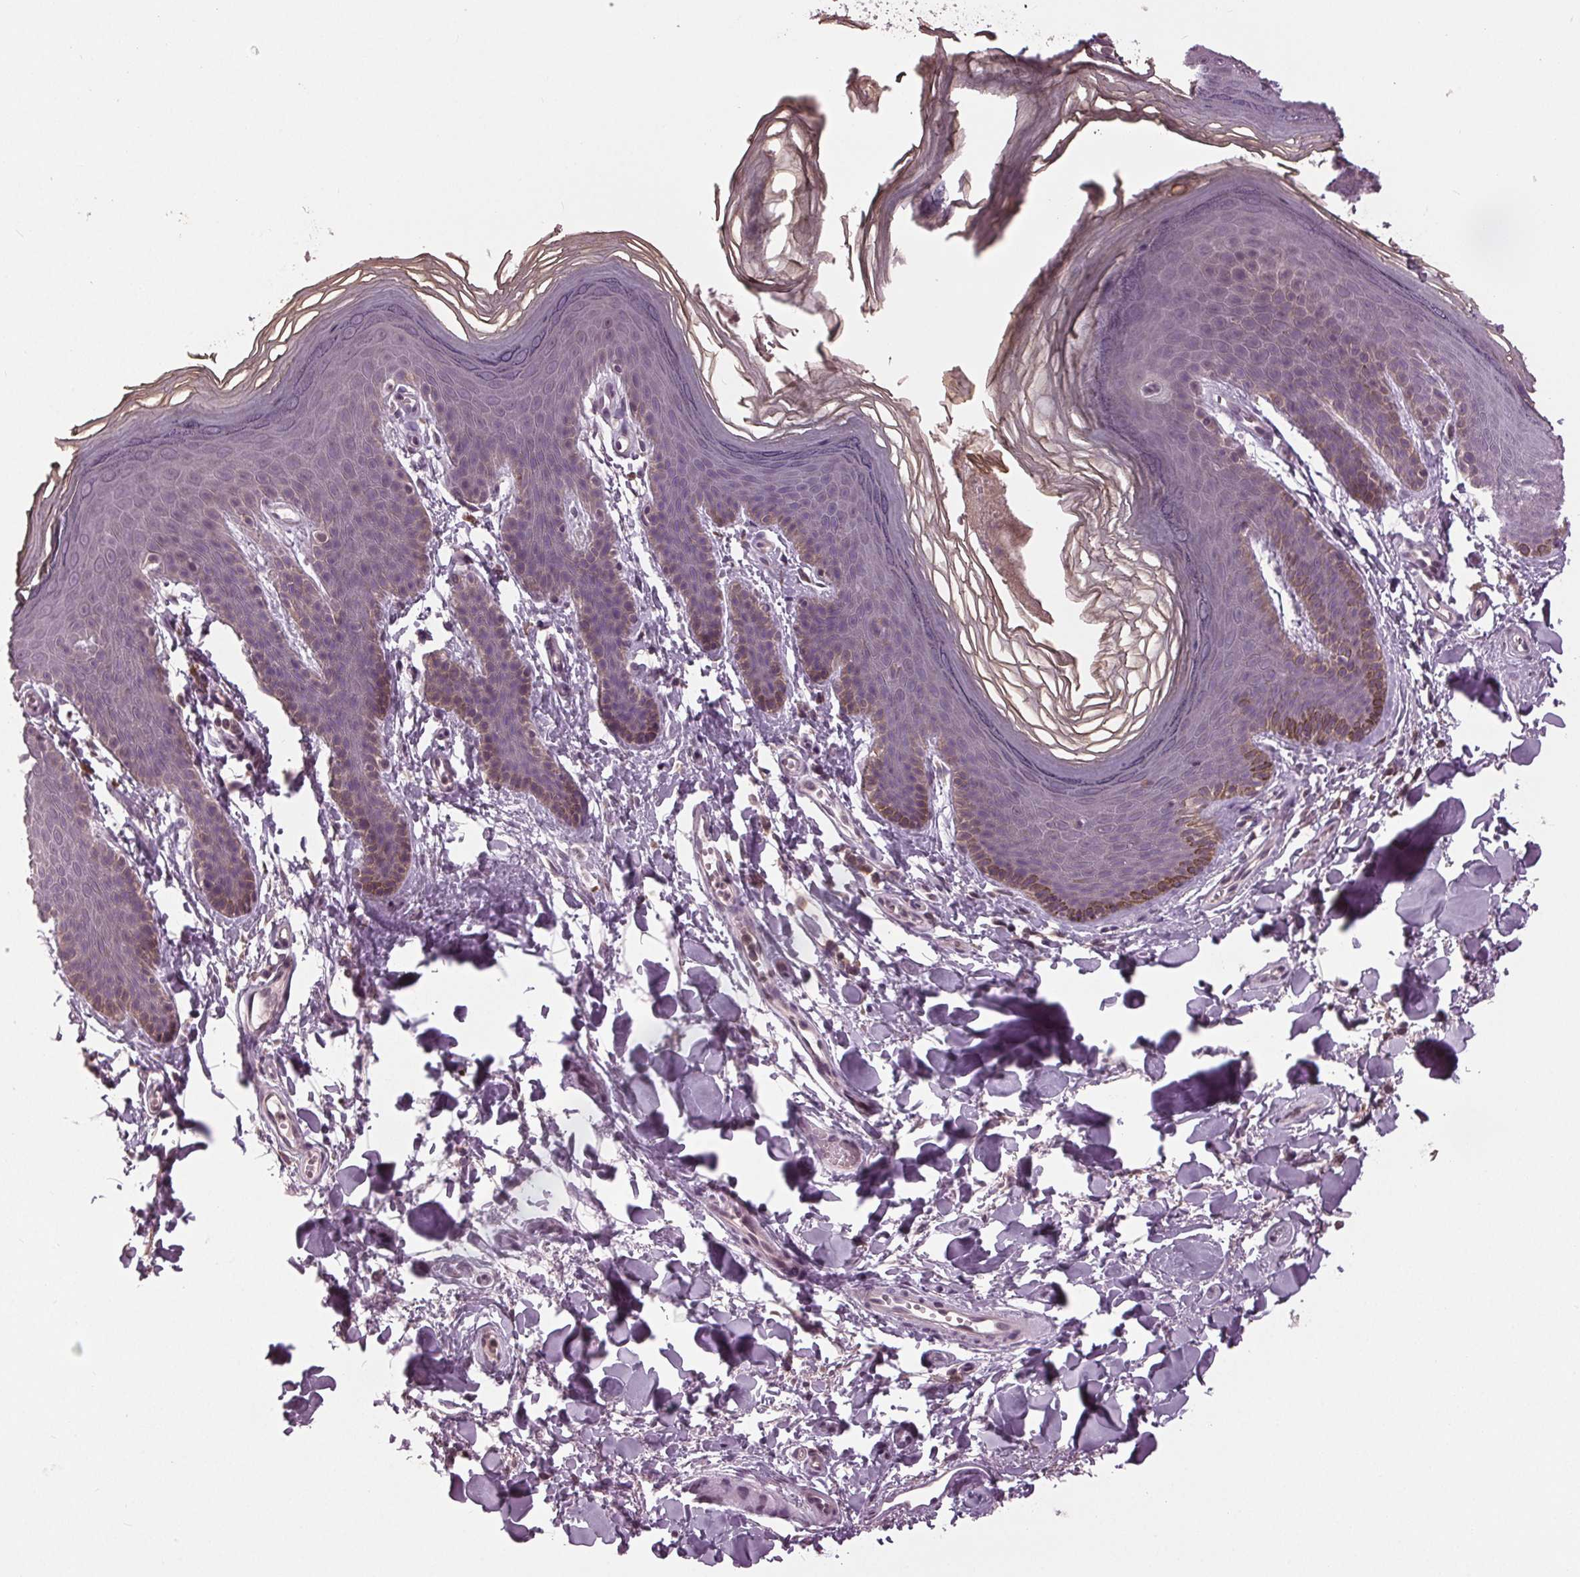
{"staining": {"intensity": "weak", "quantity": "<25%", "location": "cytoplasmic/membranous"}, "tissue": "skin", "cell_type": "Epidermal cells", "image_type": "normal", "snomed": [{"axis": "morphology", "description": "Normal tissue, NOS"}, {"axis": "topography", "description": "Anal"}], "caption": "DAB (3,3'-diaminobenzidine) immunohistochemical staining of benign skin demonstrates no significant positivity in epidermal cells. The staining is performed using DAB brown chromogen with nuclei counter-stained in using hematoxylin.", "gene": "SIGLEC6", "patient": {"sex": "male", "age": 53}}